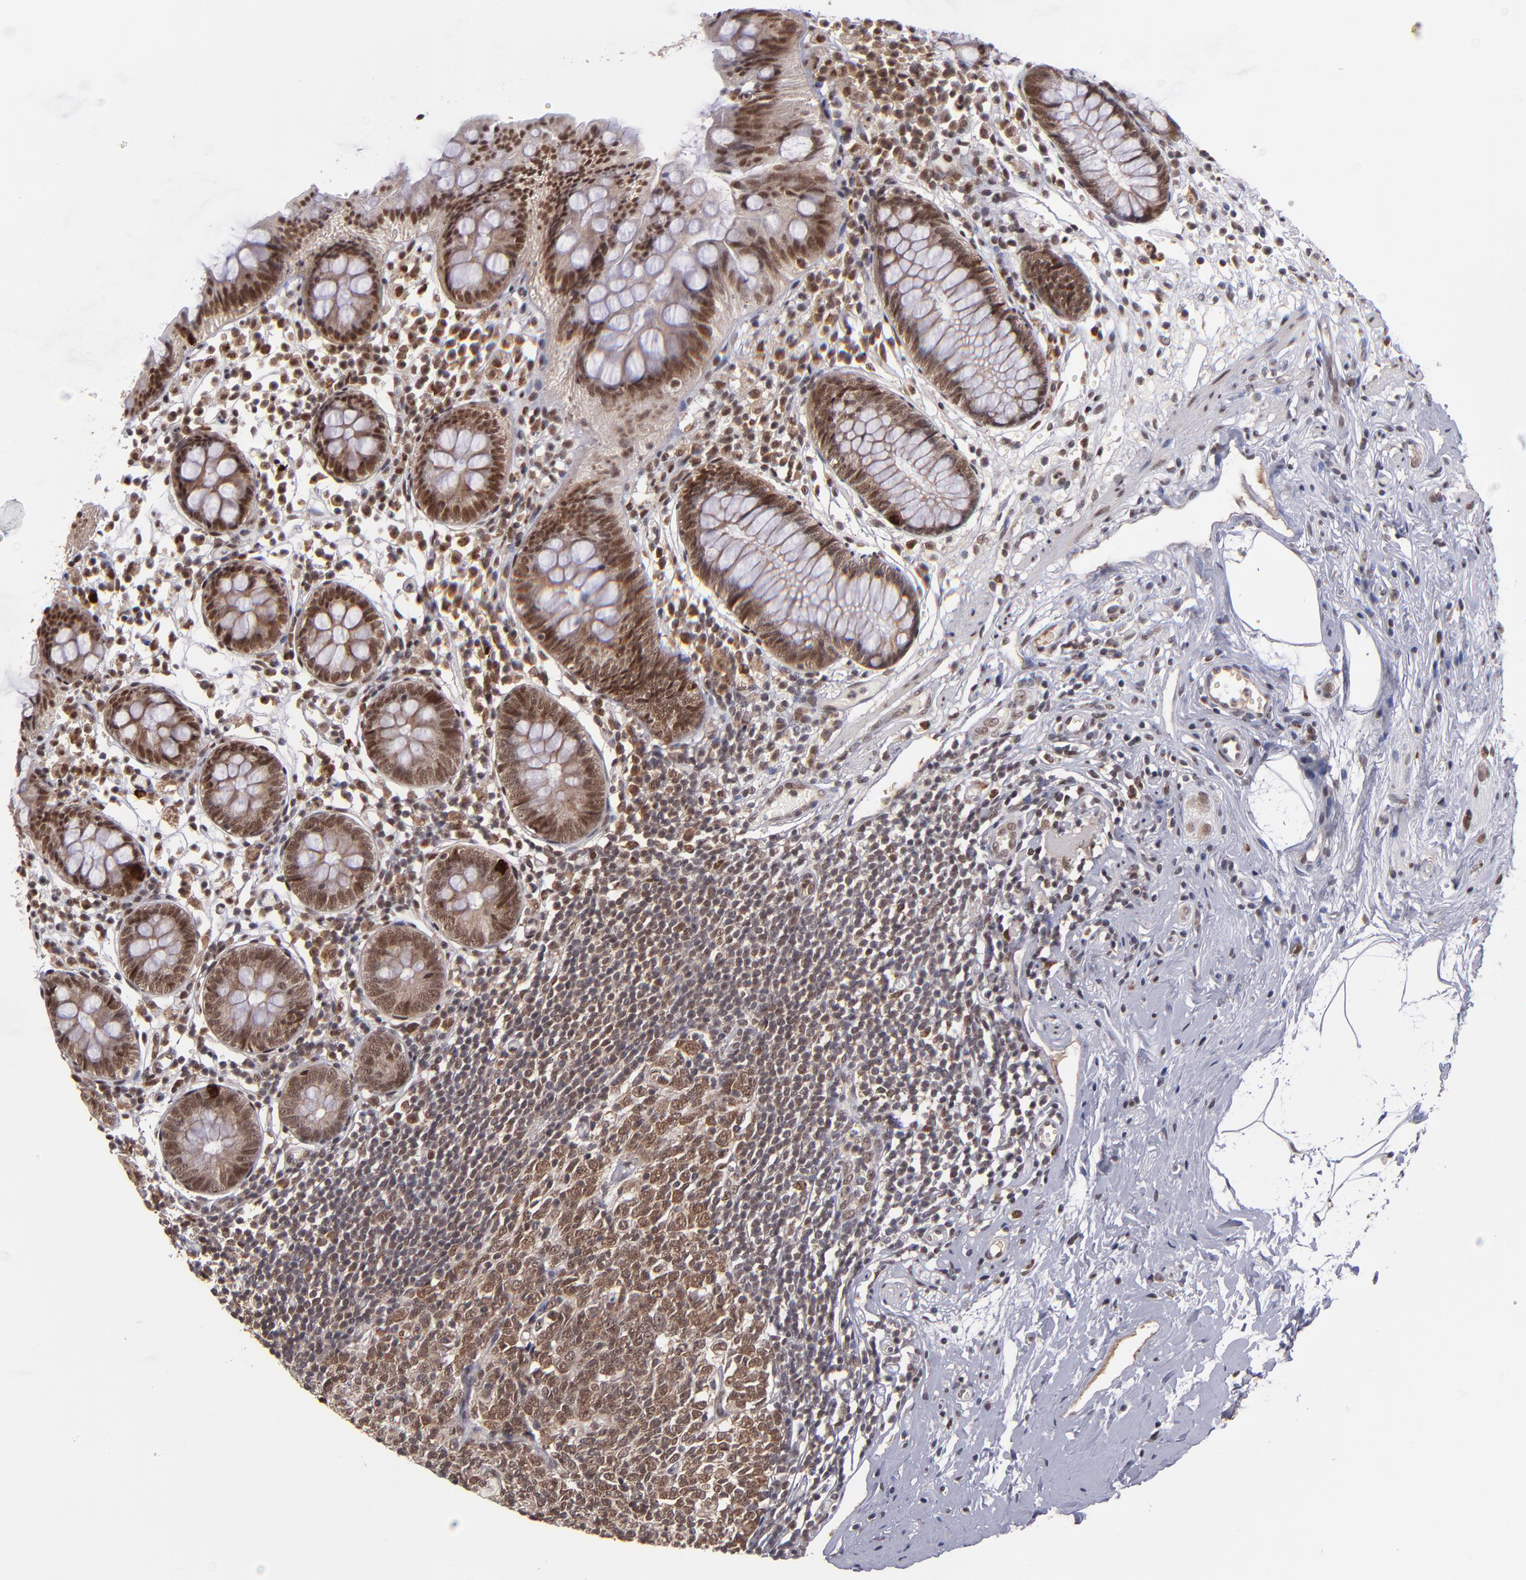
{"staining": {"intensity": "moderate", "quantity": ">75%", "location": "cytoplasmic/membranous,nuclear"}, "tissue": "appendix", "cell_type": "Glandular cells", "image_type": "normal", "snomed": [{"axis": "morphology", "description": "Normal tissue, NOS"}, {"axis": "topography", "description": "Appendix"}], "caption": "A medium amount of moderate cytoplasmic/membranous,nuclear staining is seen in approximately >75% of glandular cells in normal appendix.", "gene": "EP300", "patient": {"sex": "male", "age": 38}}